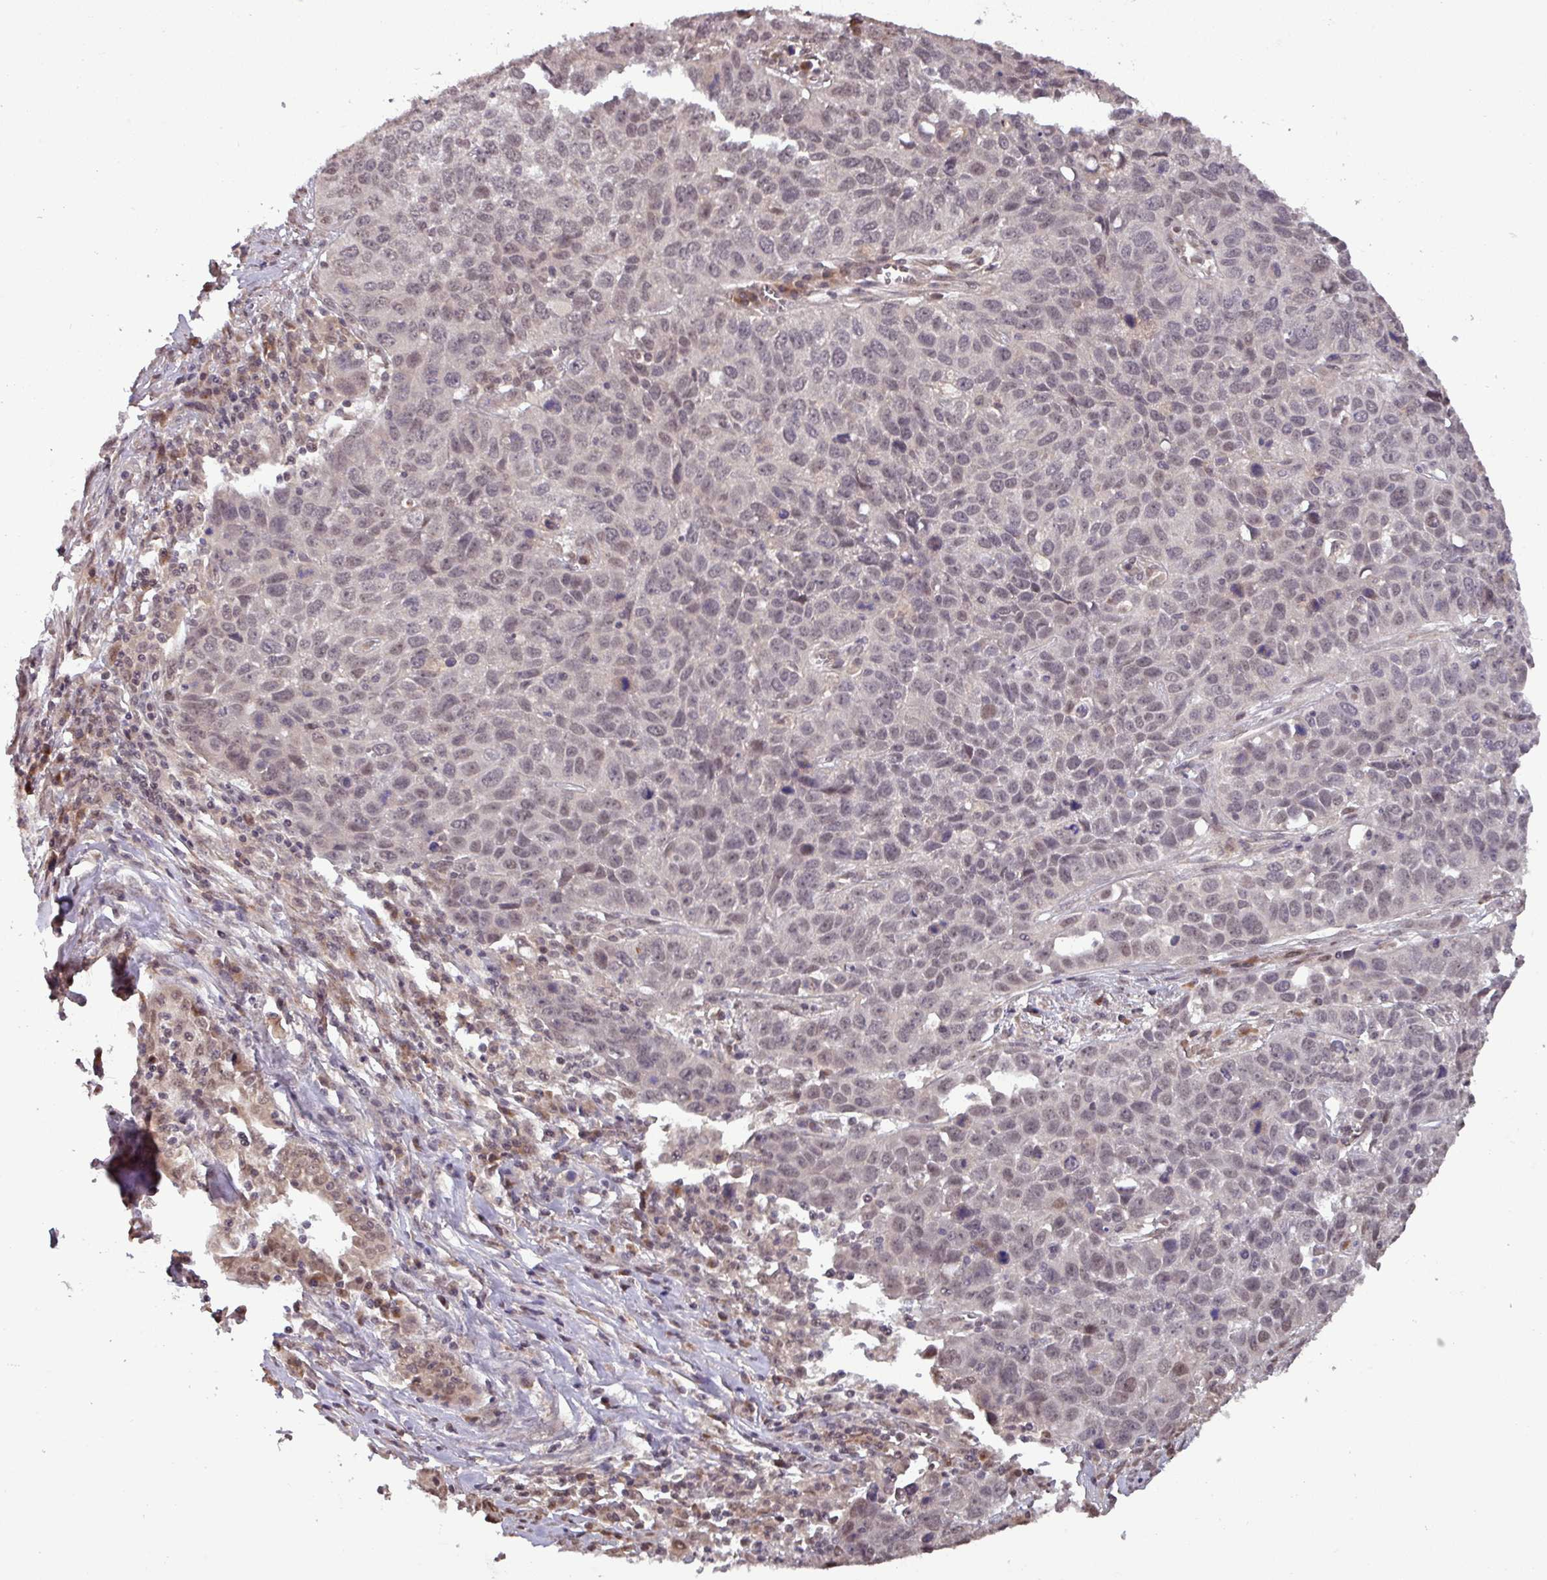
{"staining": {"intensity": "moderate", "quantity": "<25%", "location": "nuclear"}, "tissue": "lung cancer", "cell_type": "Tumor cells", "image_type": "cancer", "snomed": [{"axis": "morphology", "description": "Squamous cell carcinoma, NOS"}, {"axis": "topography", "description": "Lung"}], "caption": "Immunohistochemical staining of human squamous cell carcinoma (lung) exhibits moderate nuclear protein positivity in about <25% of tumor cells.", "gene": "NOB1", "patient": {"sex": "male", "age": 76}}